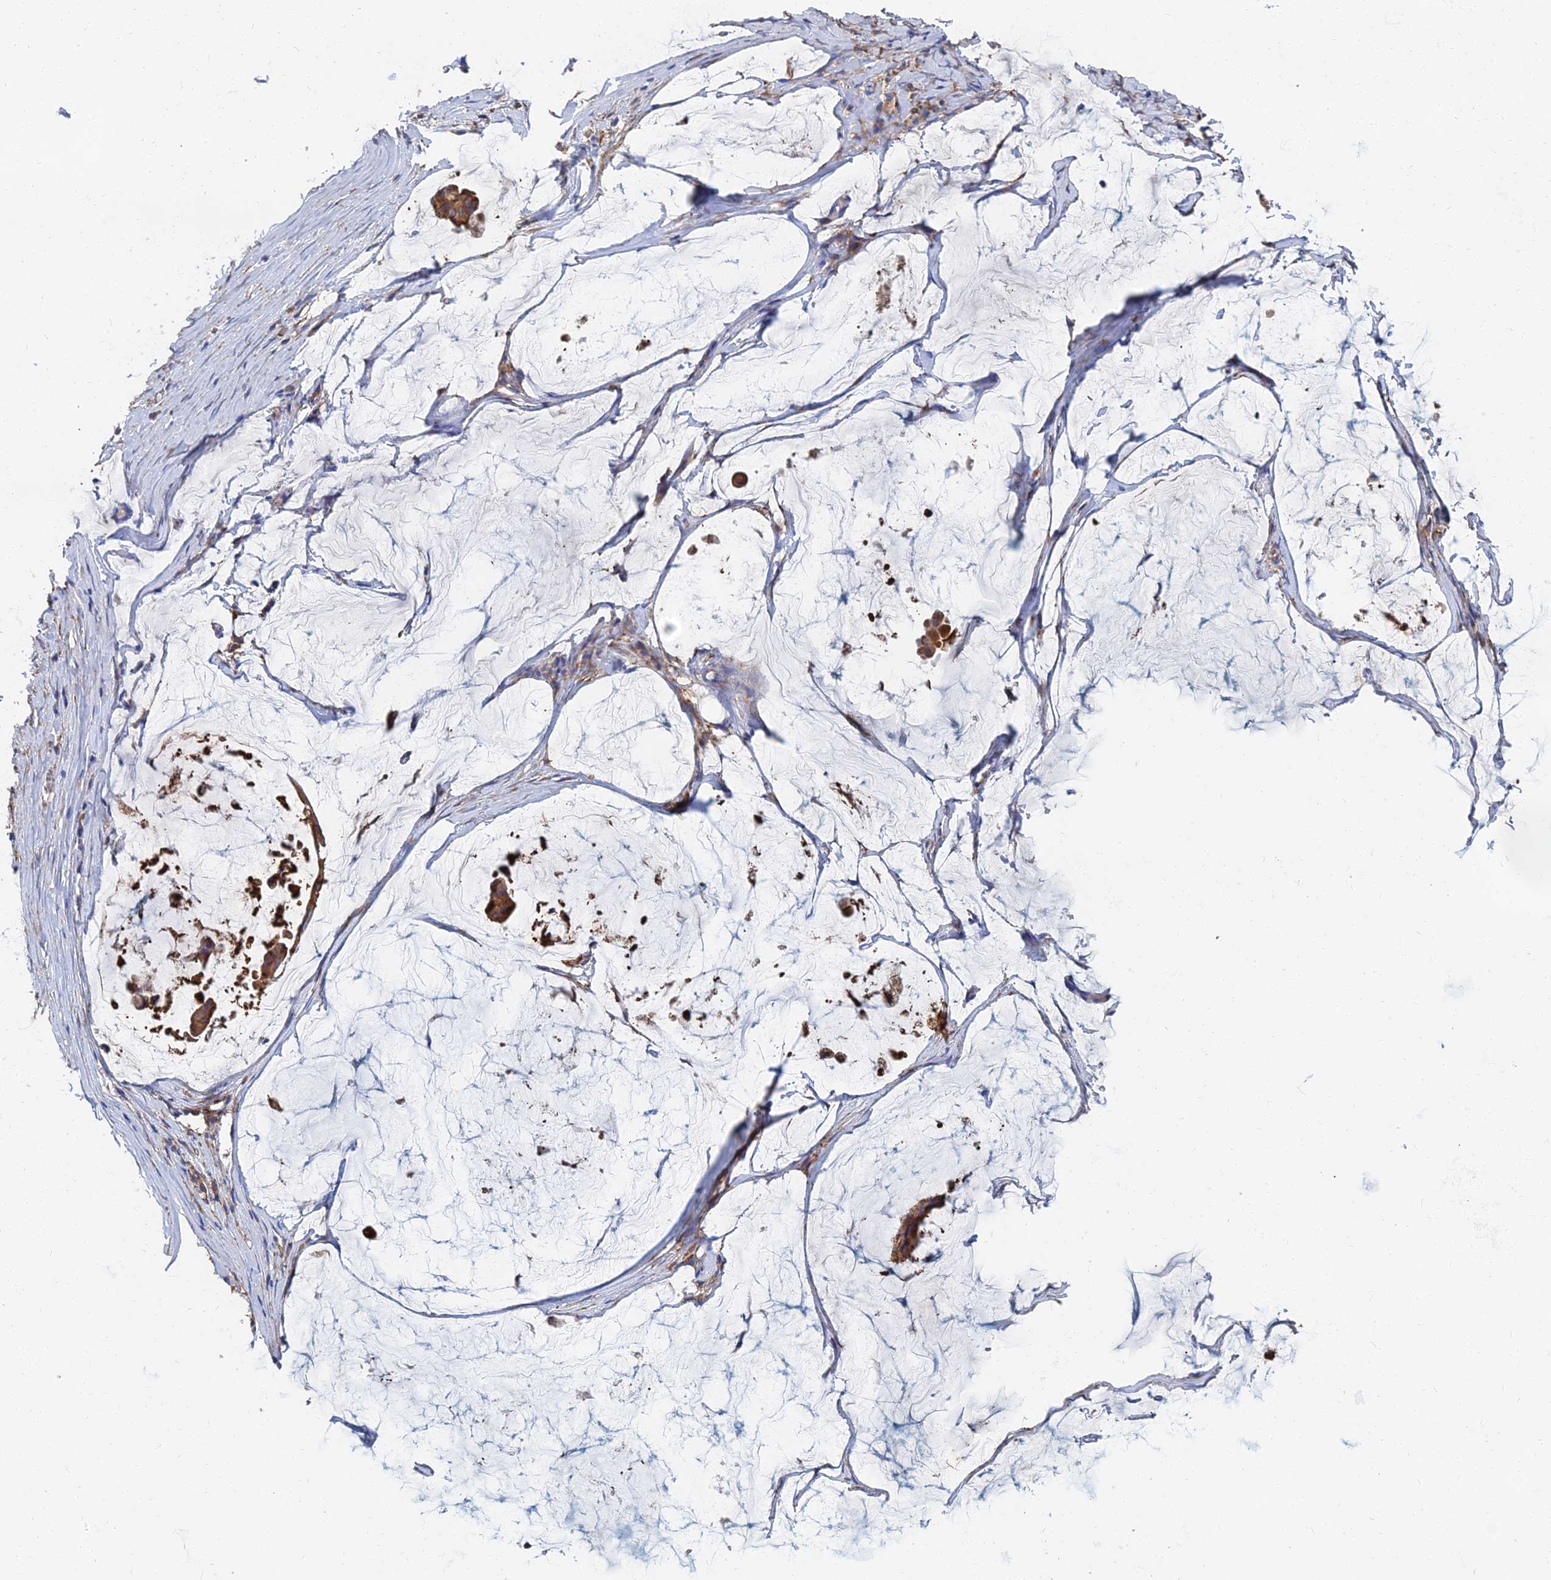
{"staining": {"intensity": "moderate", "quantity": ">75%", "location": "cytoplasmic/membranous"}, "tissue": "ovarian cancer", "cell_type": "Tumor cells", "image_type": "cancer", "snomed": [{"axis": "morphology", "description": "Cystadenocarcinoma, mucinous, NOS"}, {"axis": "topography", "description": "Ovary"}], "caption": "The immunohistochemical stain highlights moderate cytoplasmic/membranous staining in tumor cells of ovarian mucinous cystadenocarcinoma tissue.", "gene": "GPR42", "patient": {"sex": "female", "age": 73}}